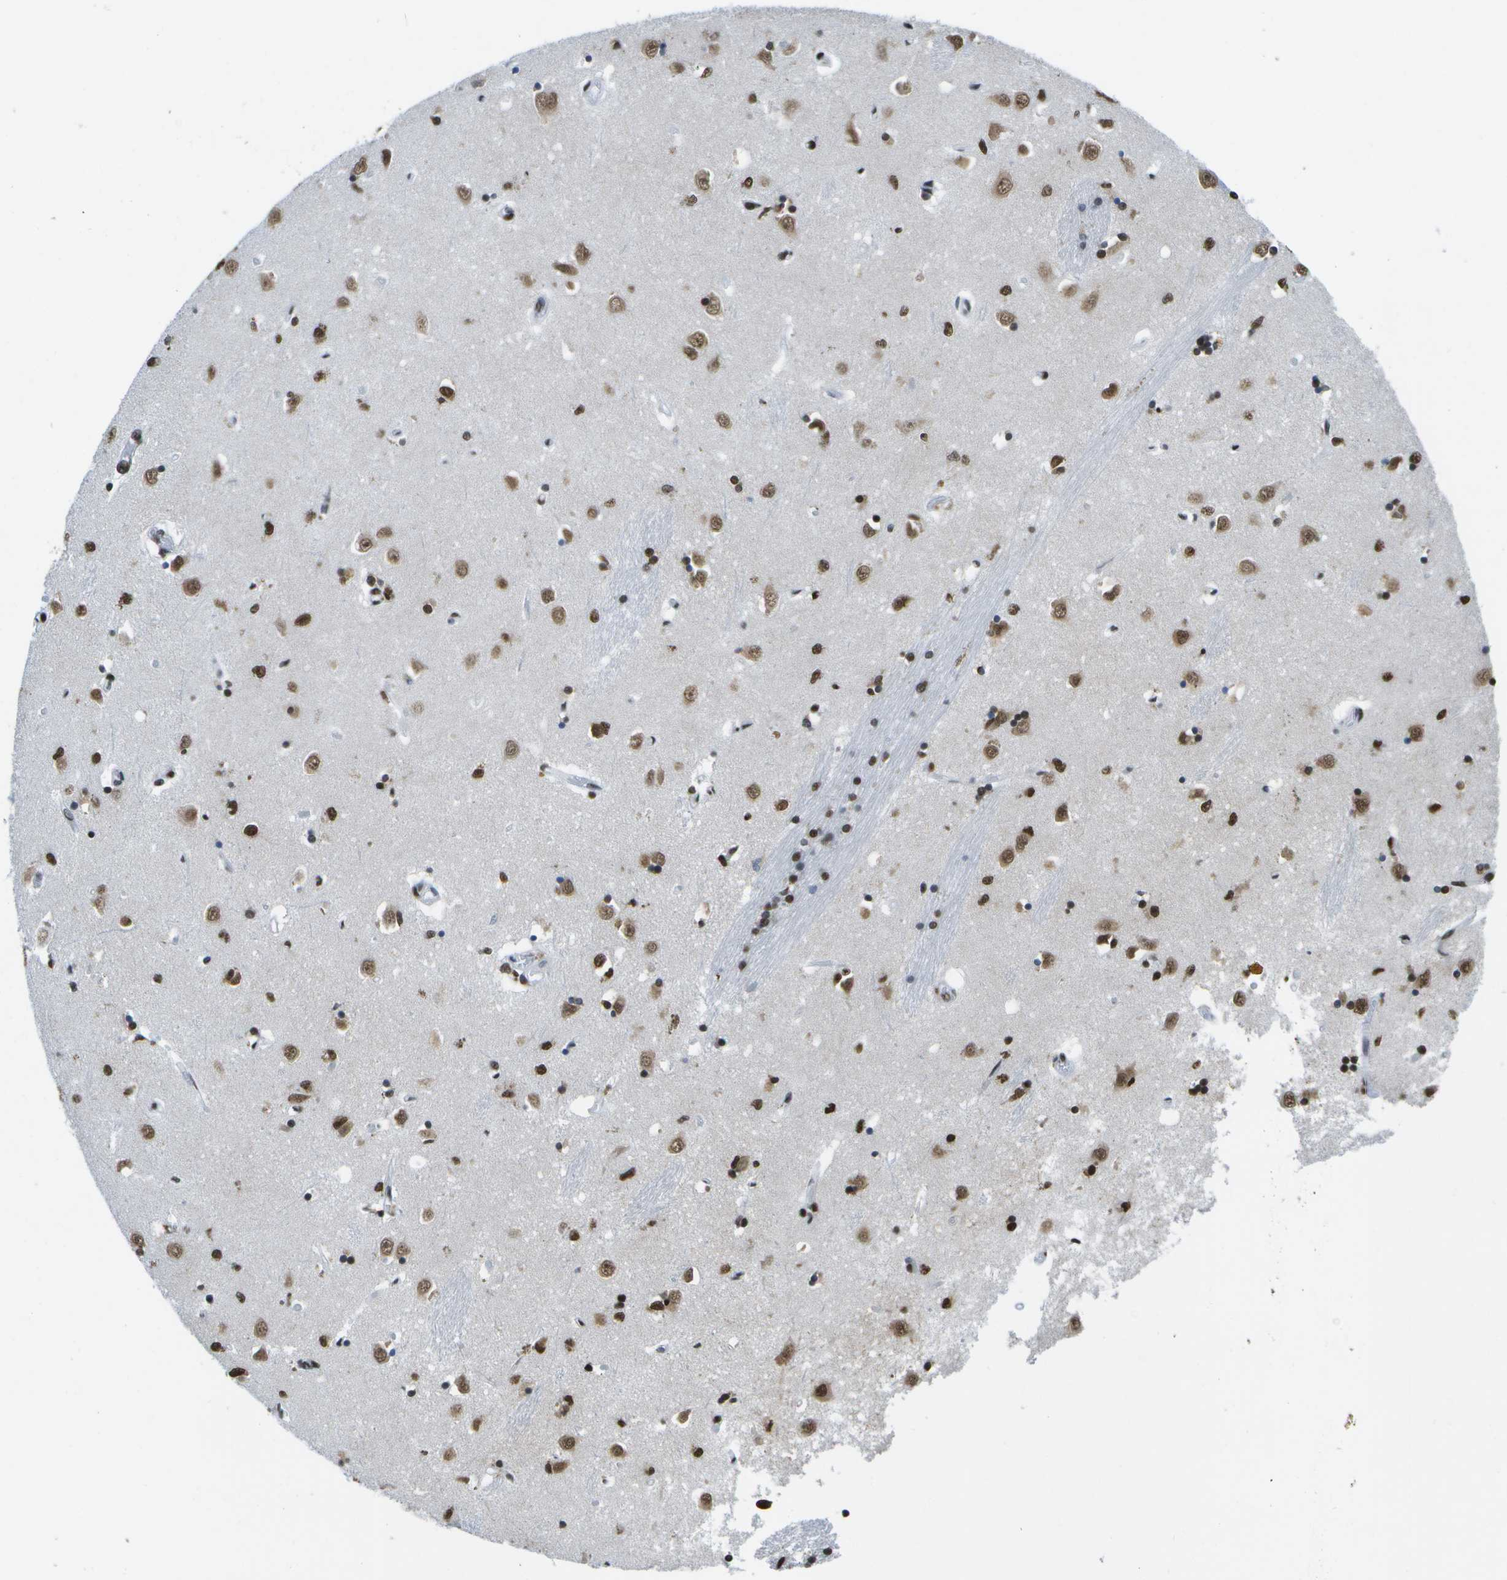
{"staining": {"intensity": "strong", "quantity": "25%-75%", "location": "nuclear"}, "tissue": "caudate", "cell_type": "Glial cells", "image_type": "normal", "snomed": [{"axis": "morphology", "description": "Normal tissue, NOS"}, {"axis": "topography", "description": "Lateral ventricle wall"}], "caption": "Immunohistochemistry histopathology image of normal human caudate stained for a protein (brown), which exhibits high levels of strong nuclear expression in about 25%-75% of glial cells.", "gene": "NSRP1", "patient": {"sex": "female", "age": 19}}